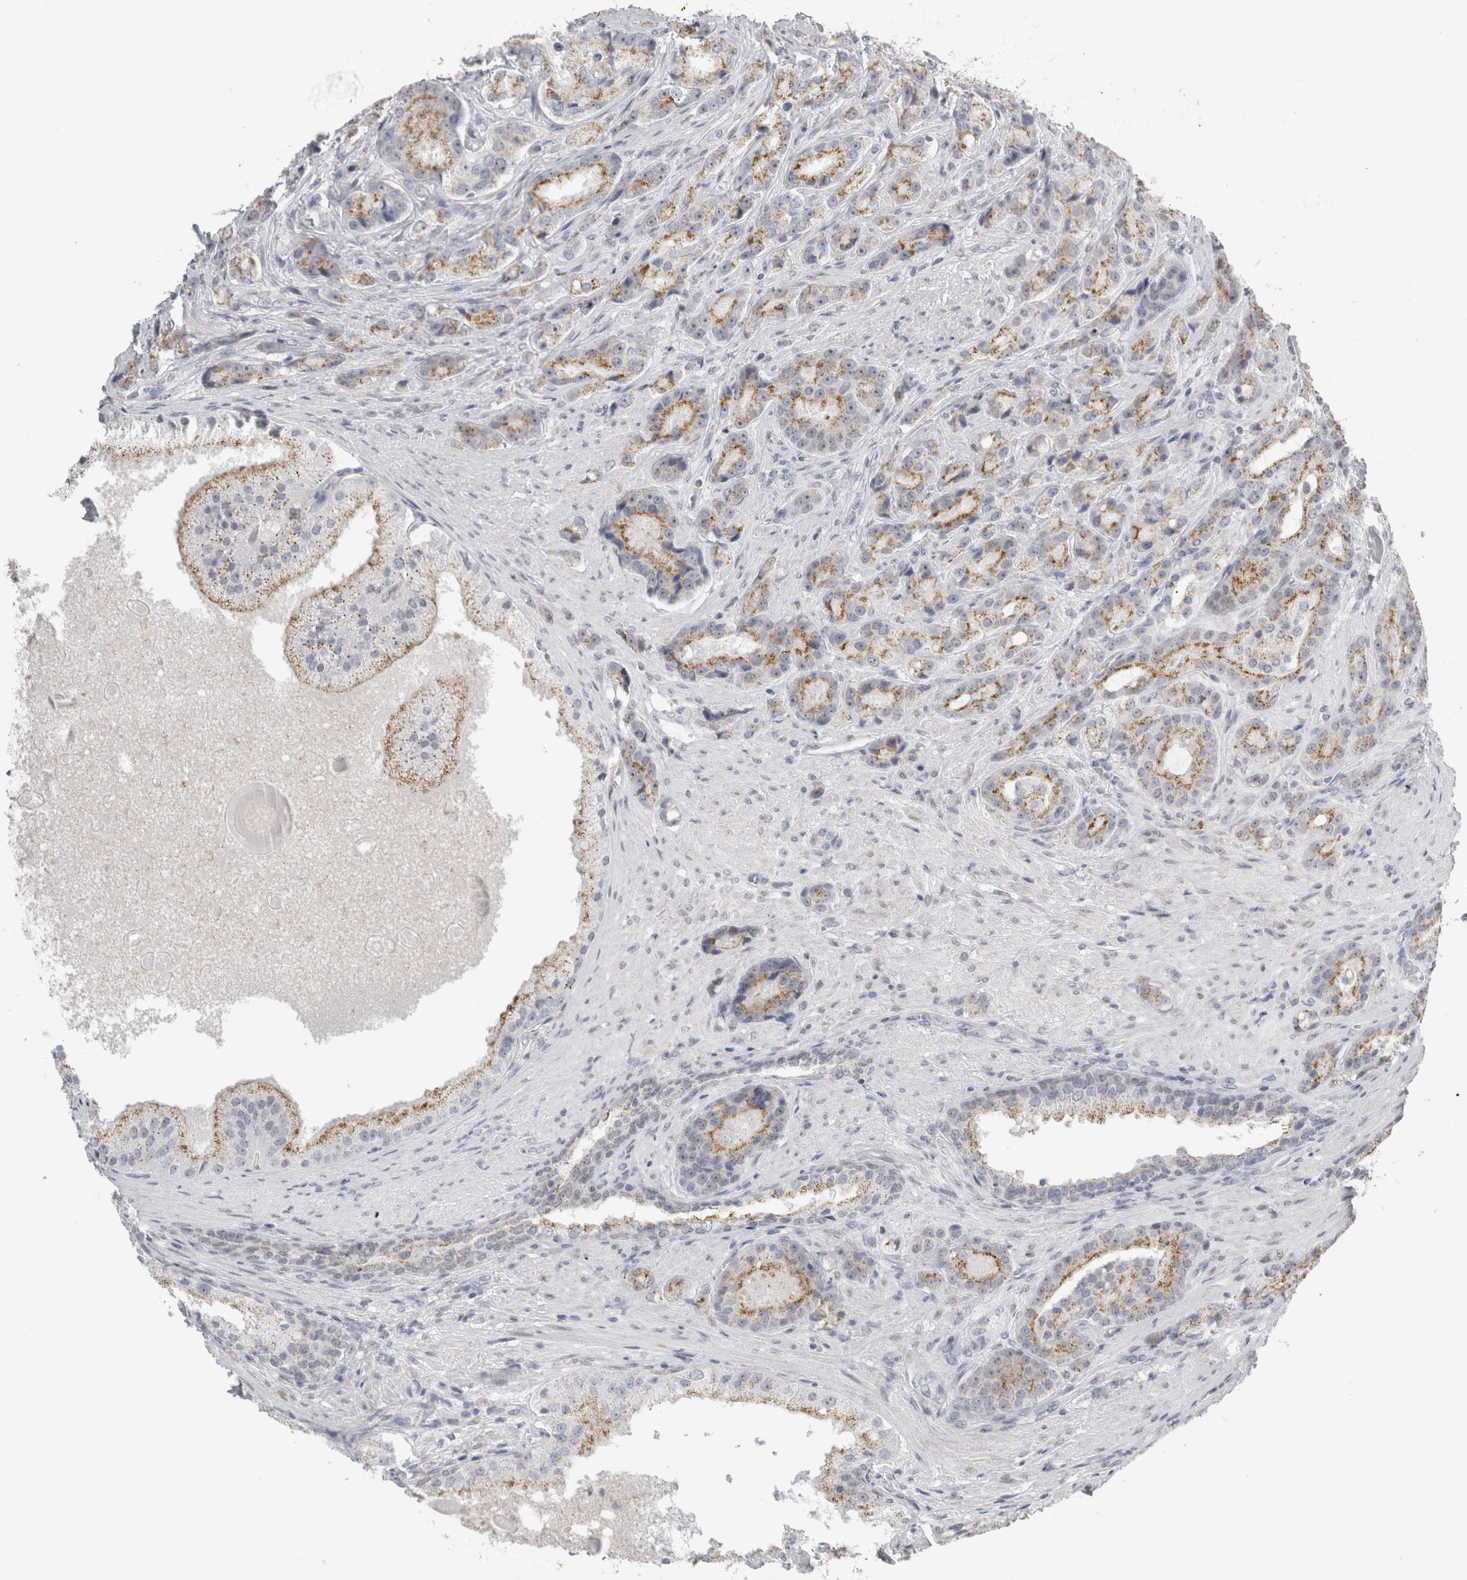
{"staining": {"intensity": "moderate", "quantity": ">75%", "location": "cytoplasmic/membranous"}, "tissue": "prostate cancer", "cell_type": "Tumor cells", "image_type": "cancer", "snomed": [{"axis": "morphology", "description": "Adenocarcinoma, High grade"}, {"axis": "topography", "description": "Prostate"}], "caption": "High-magnification brightfield microscopy of prostate adenocarcinoma (high-grade) stained with DAB (brown) and counterstained with hematoxylin (blue). tumor cells exhibit moderate cytoplasmic/membranous expression is identified in approximately>75% of cells.", "gene": "PLIN1", "patient": {"sex": "male", "age": 60}}